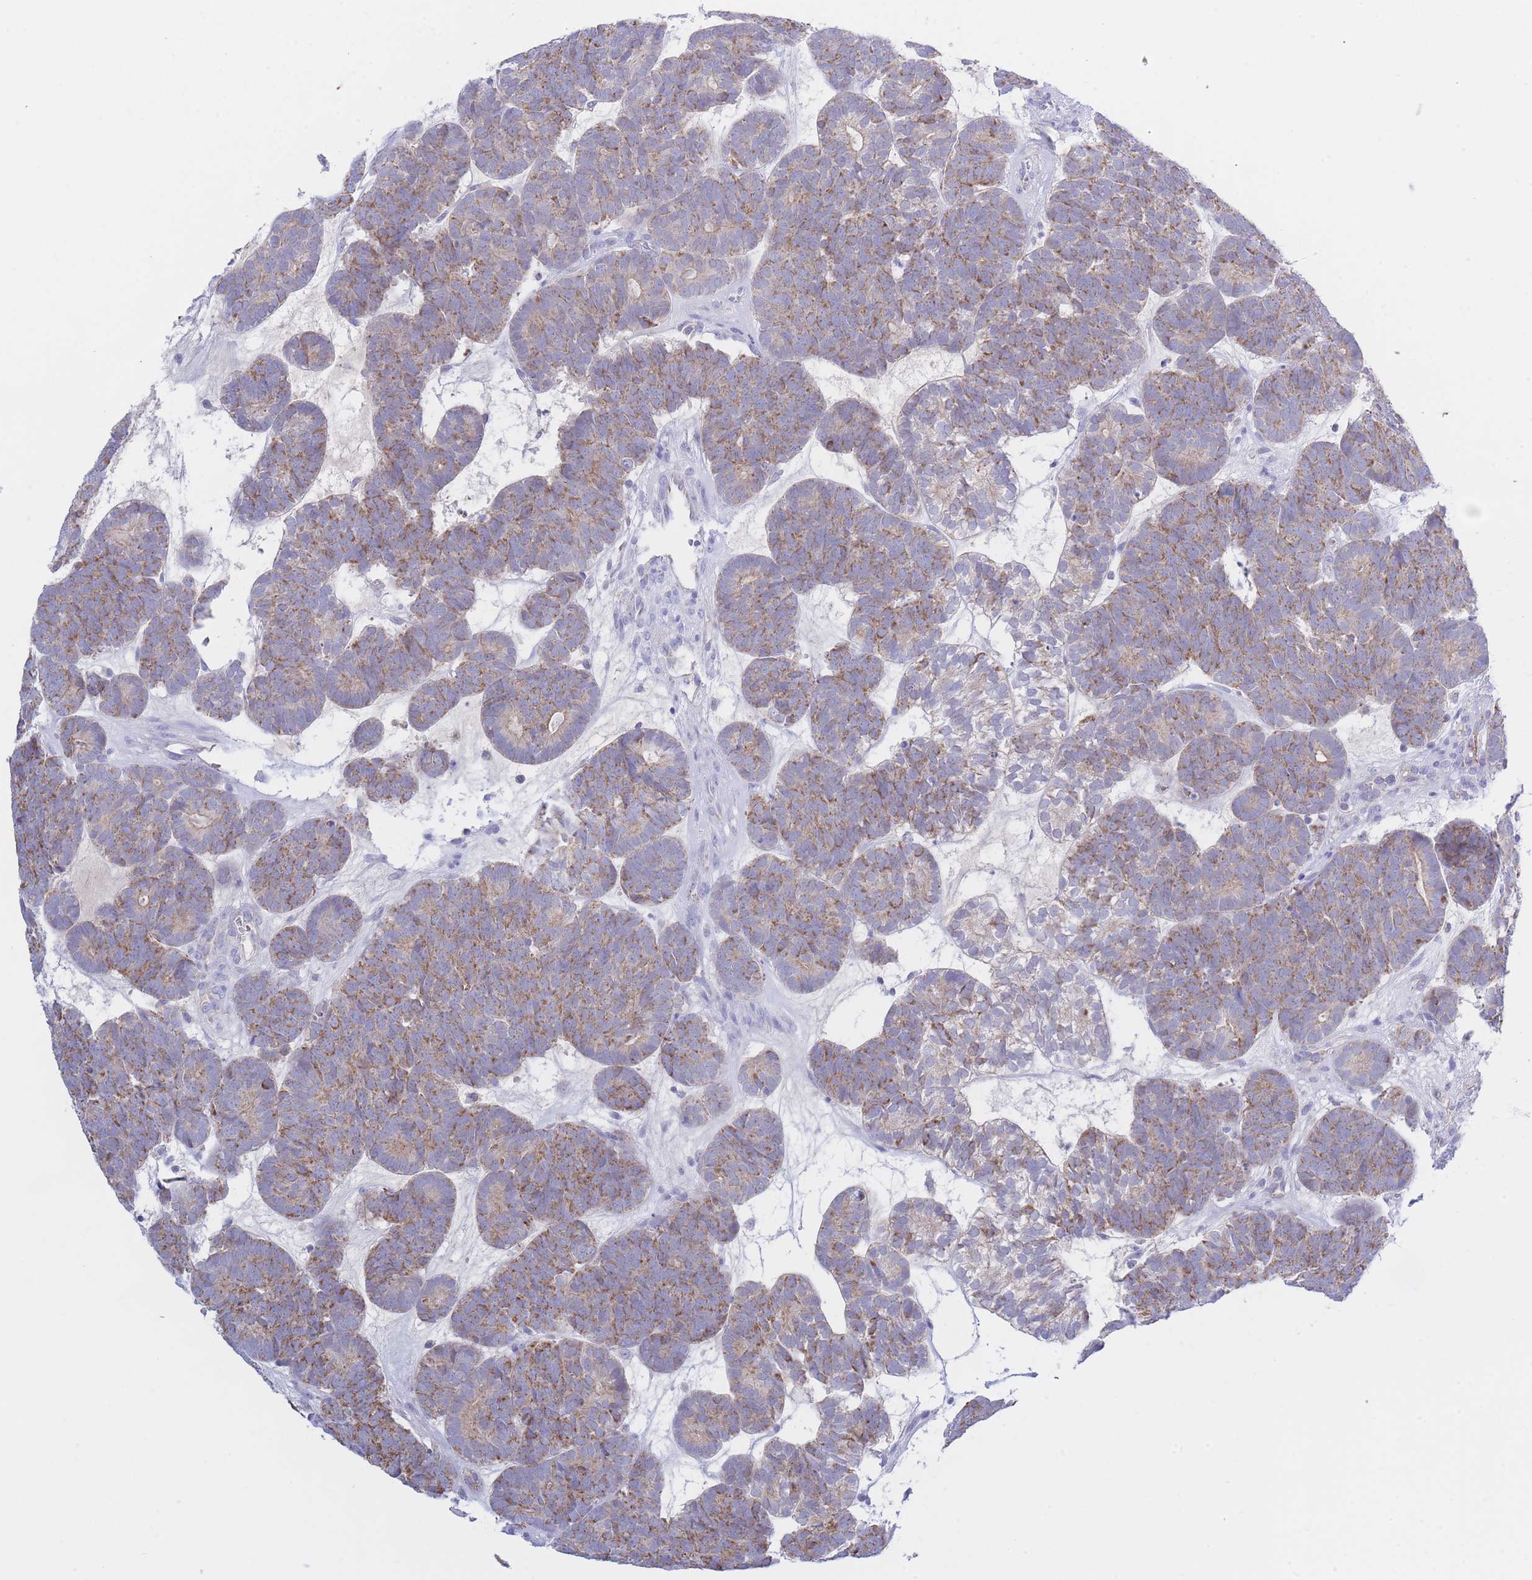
{"staining": {"intensity": "moderate", "quantity": ">75%", "location": "cytoplasmic/membranous"}, "tissue": "head and neck cancer", "cell_type": "Tumor cells", "image_type": "cancer", "snomed": [{"axis": "morphology", "description": "Adenocarcinoma, NOS"}, {"axis": "topography", "description": "Head-Neck"}], "caption": "Protein staining of adenocarcinoma (head and neck) tissue demonstrates moderate cytoplasmic/membranous expression in approximately >75% of tumor cells.", "gene": "NANP", "patient": {"sex": "female", "age": 81}}